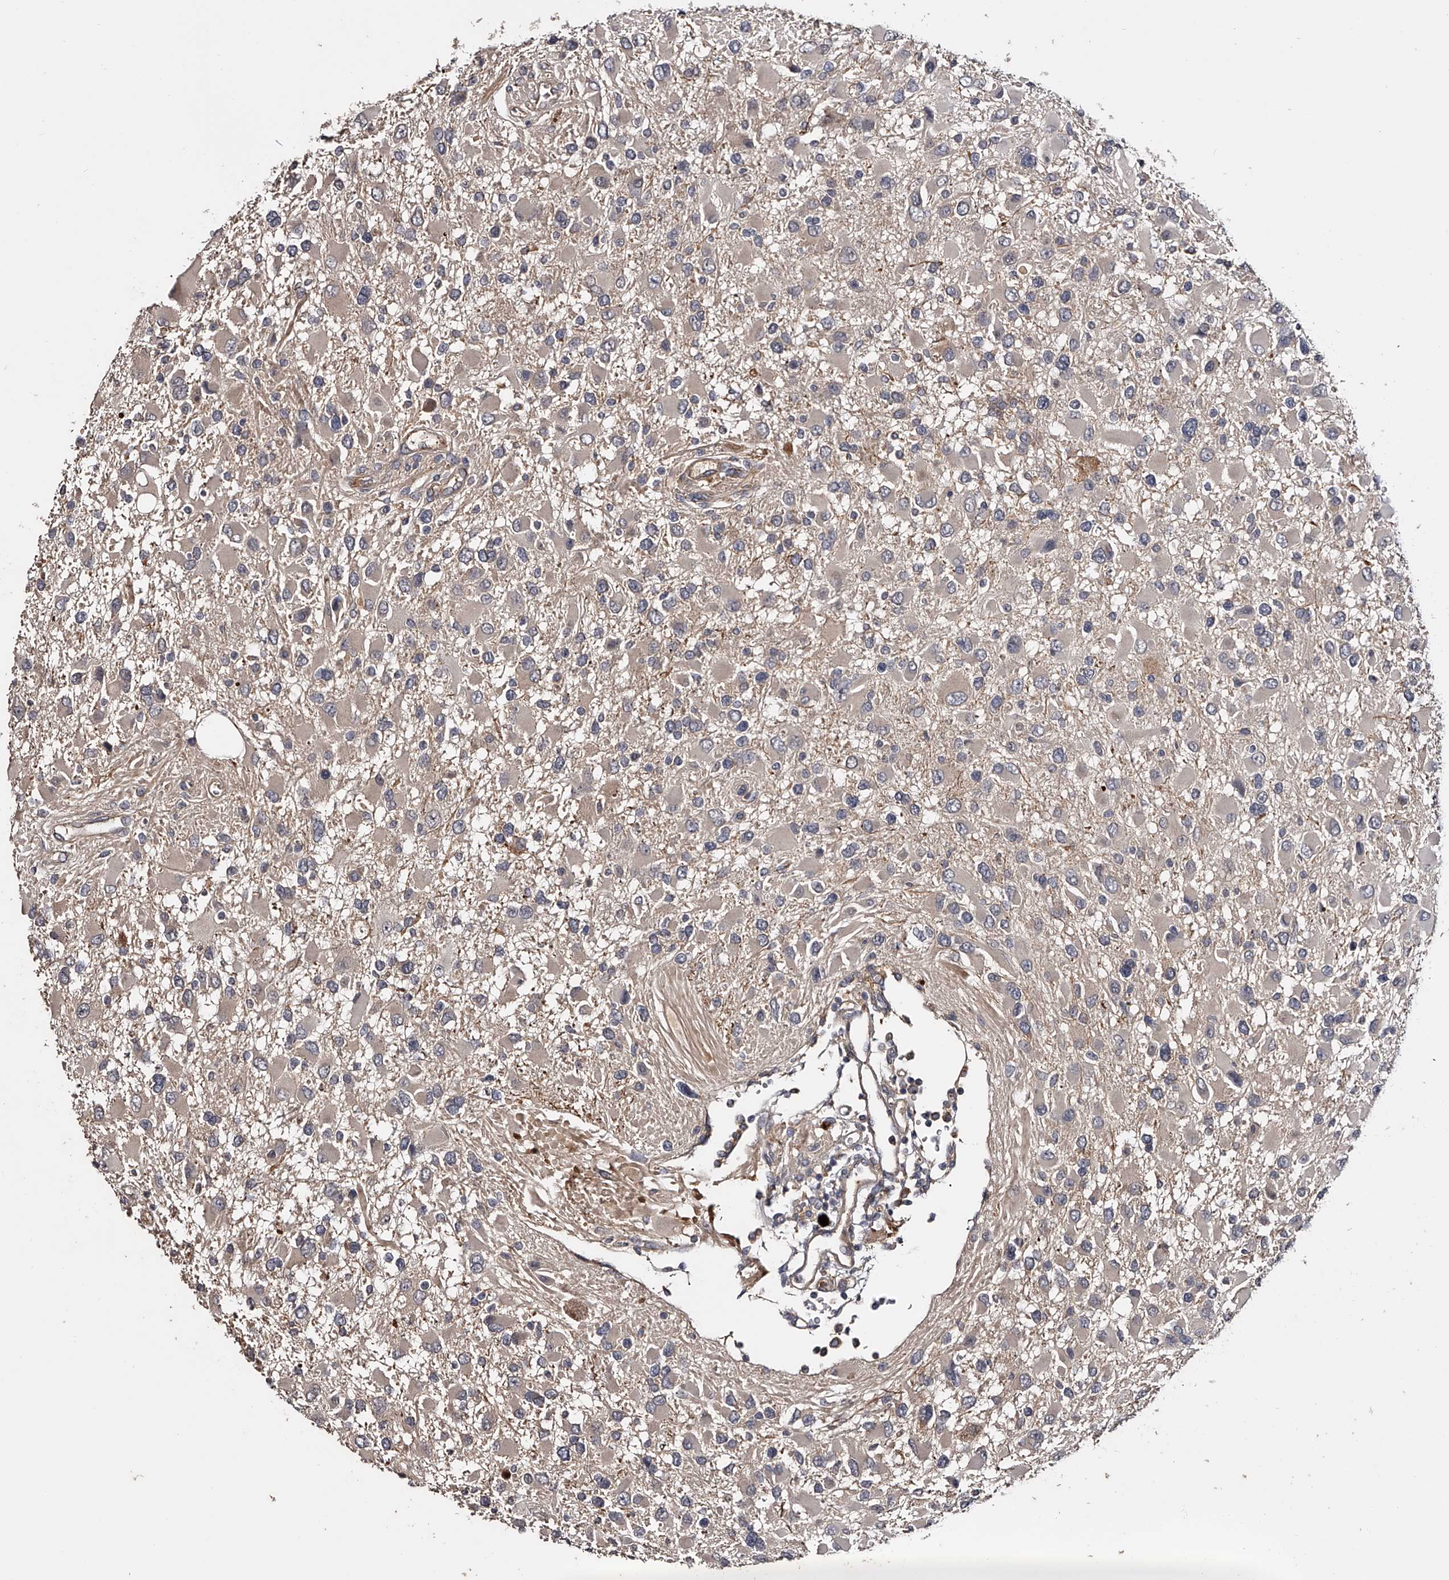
{"staining": {"intensity": "negative", "quantity": "none", "location": "none"}, "tissue": "glioma", "cell_type": "Tumor cells", "image_type": "cancer", "snomed": [{"axis": "morphology", "description": "Glioma, malignant, High grade"}, {"axis": "topography", "description": "Brain"}], "caption": "Glioma was stained to show a protein in brown. There is no significant positivity in tumor cells. (DAB IHC with hematoxylin counter stain).", "gene": "MDN1", "patient": {"sex": "male", "age": 53}}